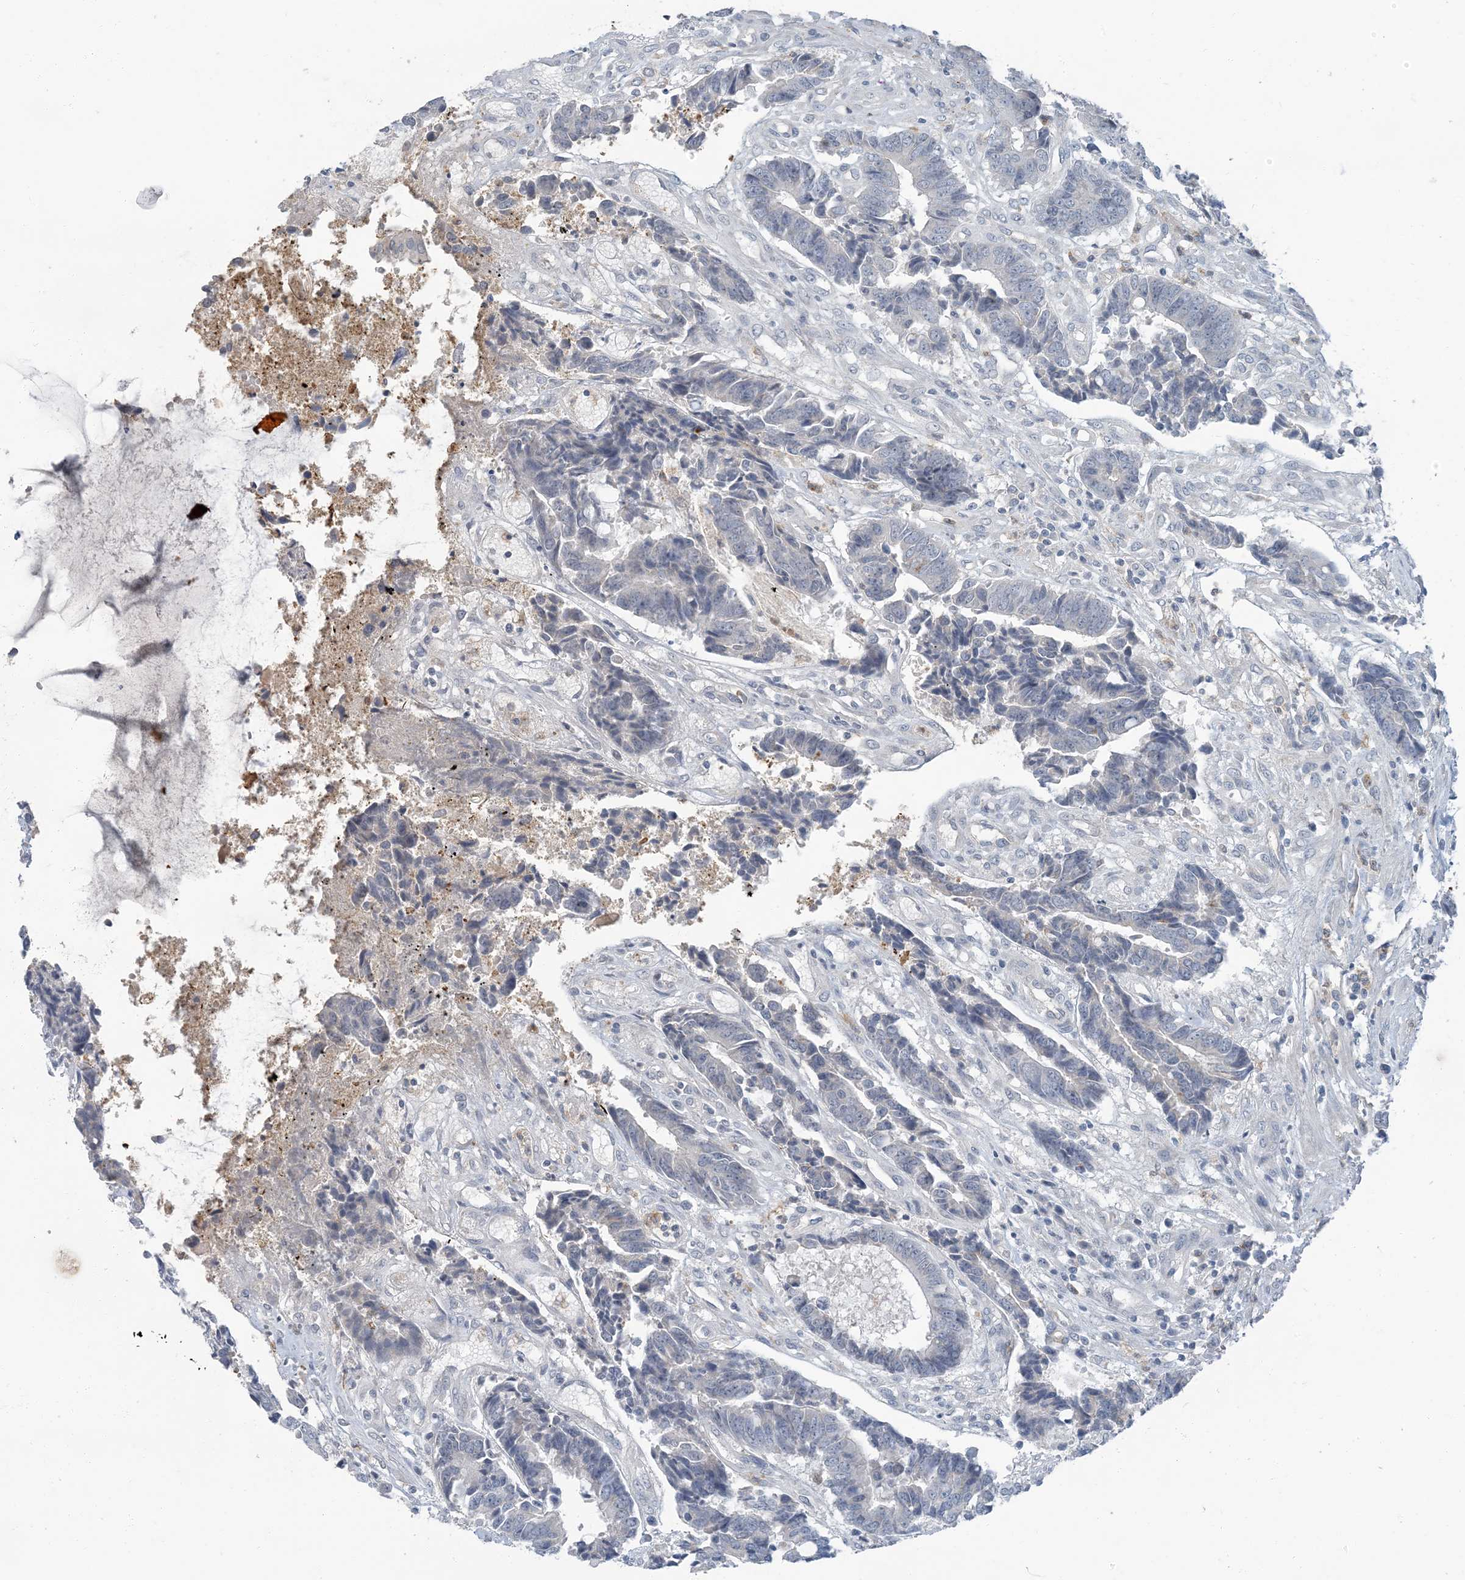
{"staining": {"intensity": "negative", "quantity": "none", "location": "none"}, "tissue": "colorectal cancer", "cell_type": "Tumor cells", "image_type": "cancer", "snomed": [{"axis": "morphology", "description": "Adenocarcinoma, NOS"}, {"axis": "topography", "description": "Rectum"}], "caption": "High power microscopy micrograph of an IHC photomicrograph of colorectal adenocarcinoma, revealing no significant staining in tumor cells.", "gene": "EPHA4", "patient": {"sex": "male", "age": 84}}